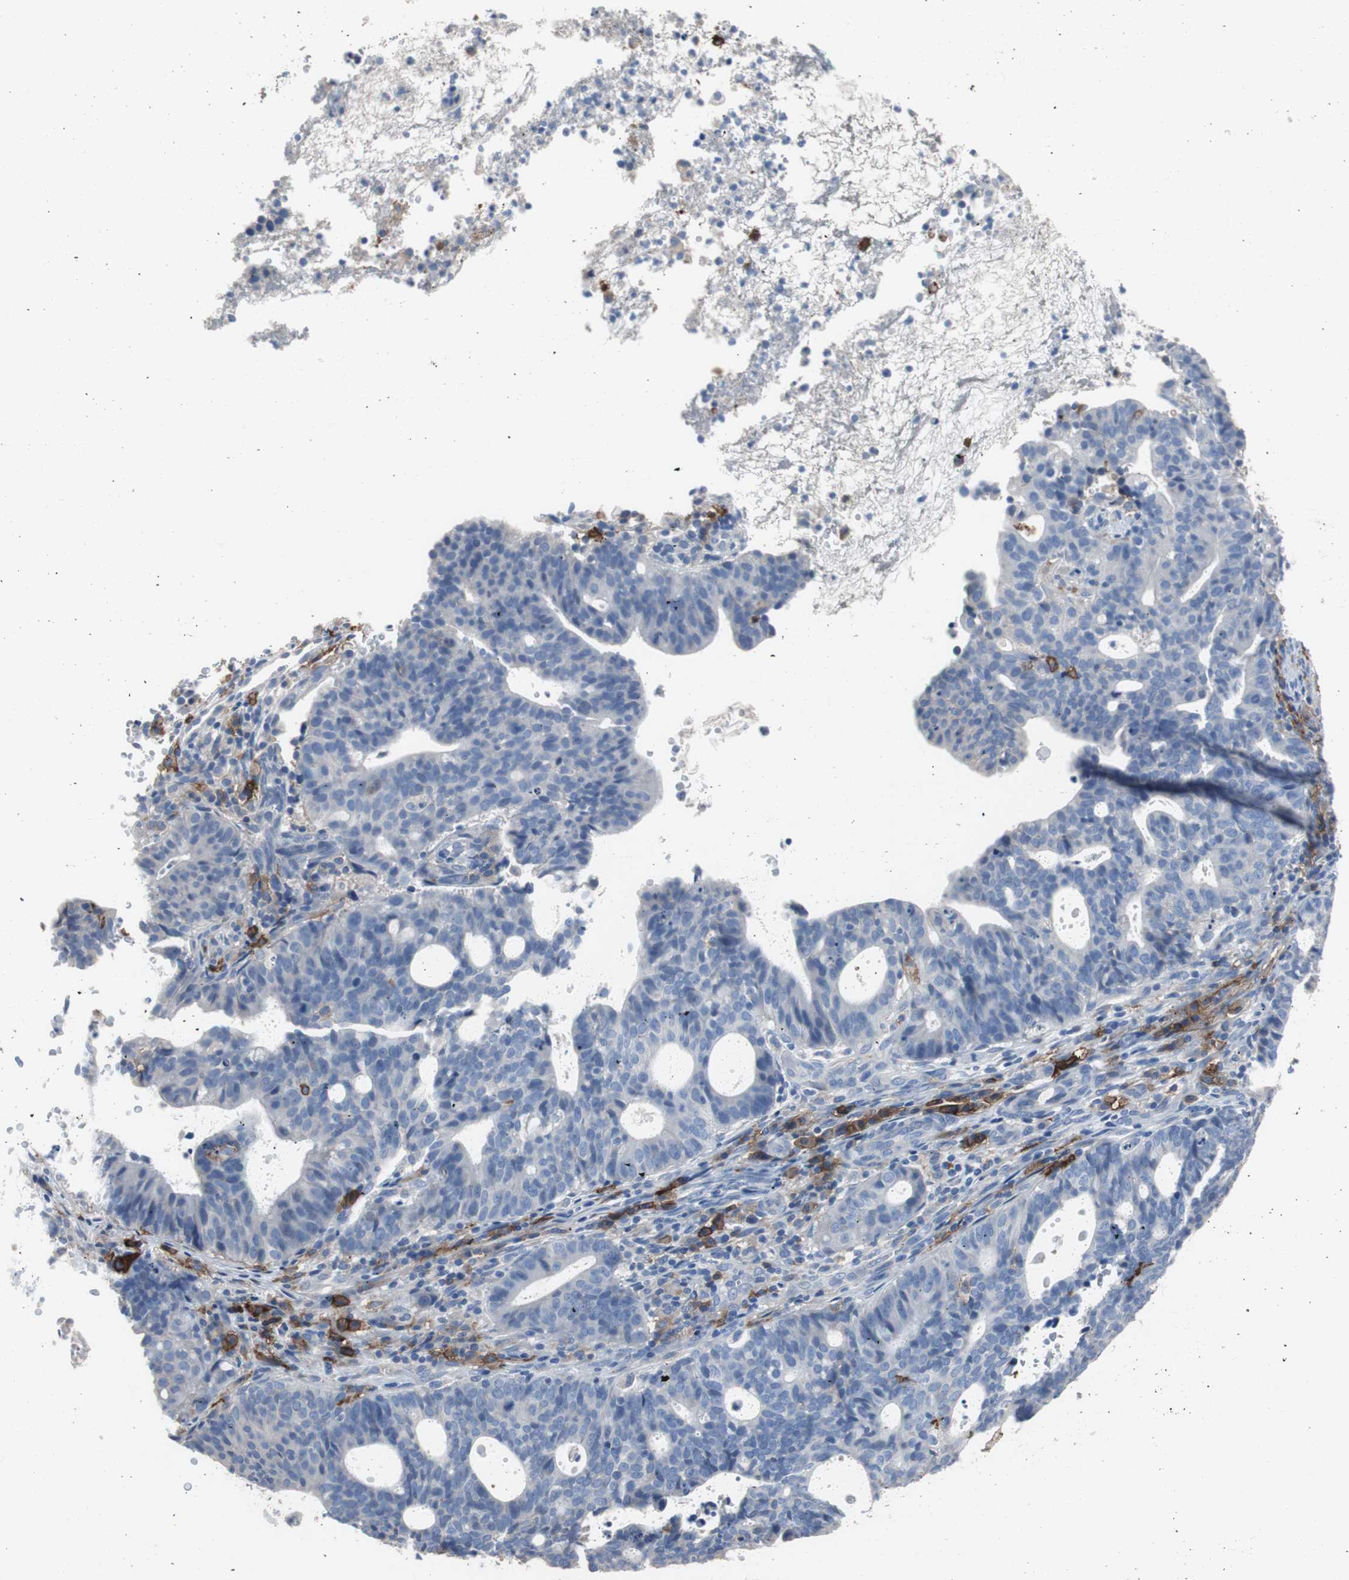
{"staining": {"intensity": "negative", "quantity": "none", "location": "none"}, "tissue": "endometrial cancer", "cell_type": "Tumor cells", "image_type": "cancer", "snomed": [{"axis": "morphology", "description": "Adenocarcinoma, NOS"}, {"axis": "topography", "description": "Uterus"}], "caption": "High power microscopy photomicrograph of an immunohistochemistry (IHC) image of endometrial adenocarcinoma, revealing no significant staining in tumor cells.", "gene": "FCGR2B", "patient": {"sex": "female", "age": 83}}